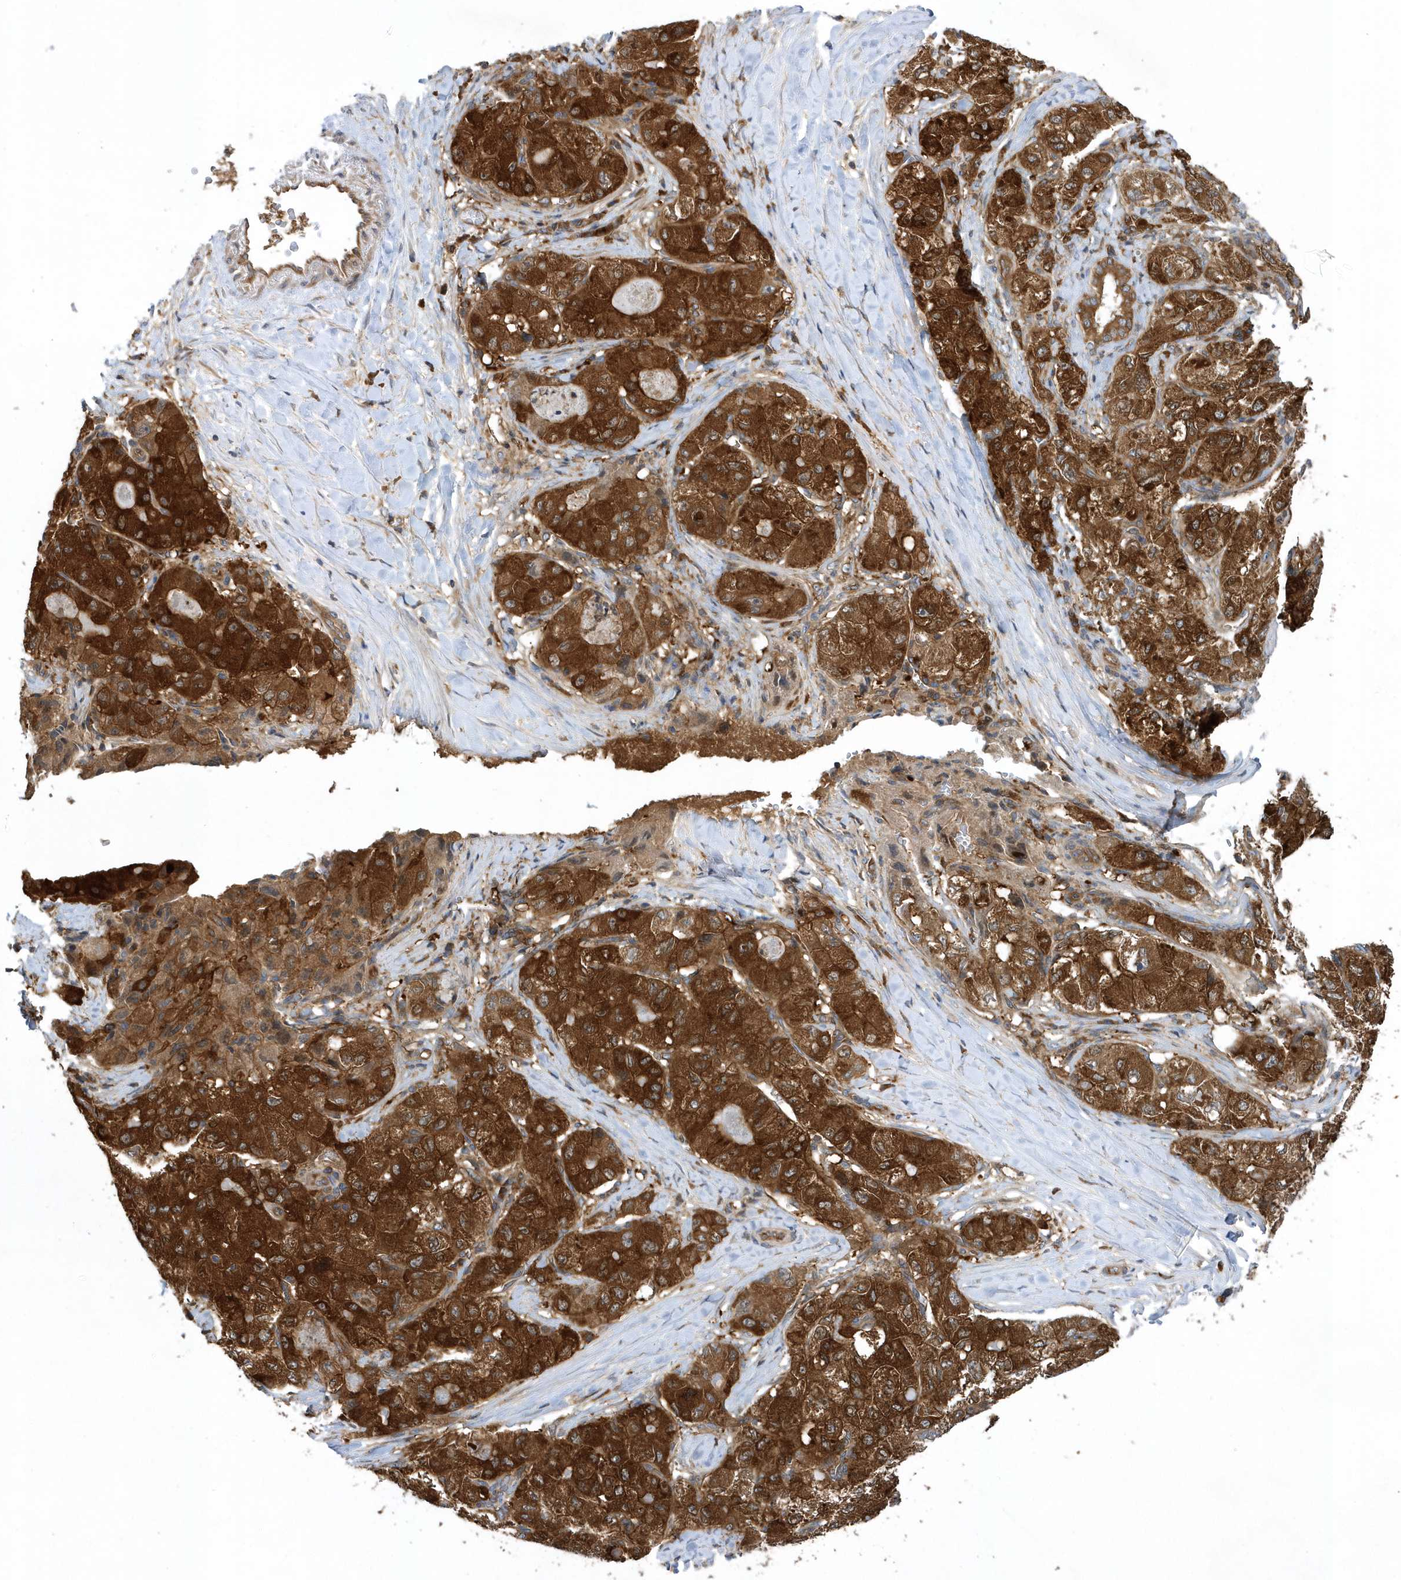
{"staining": {"intensity": "strong", "quantity": ">75%", "location": "cytoplasmic/membranous"}, "tissue": "liver cancer", "cell_type": "Tumor cells", "image_type": "cancer", "snomed": [{"axis": "morphology", "description": "Carcinoma, Hepatocellular, NOS"}, {"axis": "topography", "description": "Liver"}], "caption": "DAB (3,3'-diaminobenzidine) immunohistochemical staining of human liver cancer (hepatocellular carcinoma) displays strong cytoplasmic/membranous protein staining in approximately >75% of tumor cells.", "gene": "PAICS", "patient": {"sex": "male", "age": 80}}